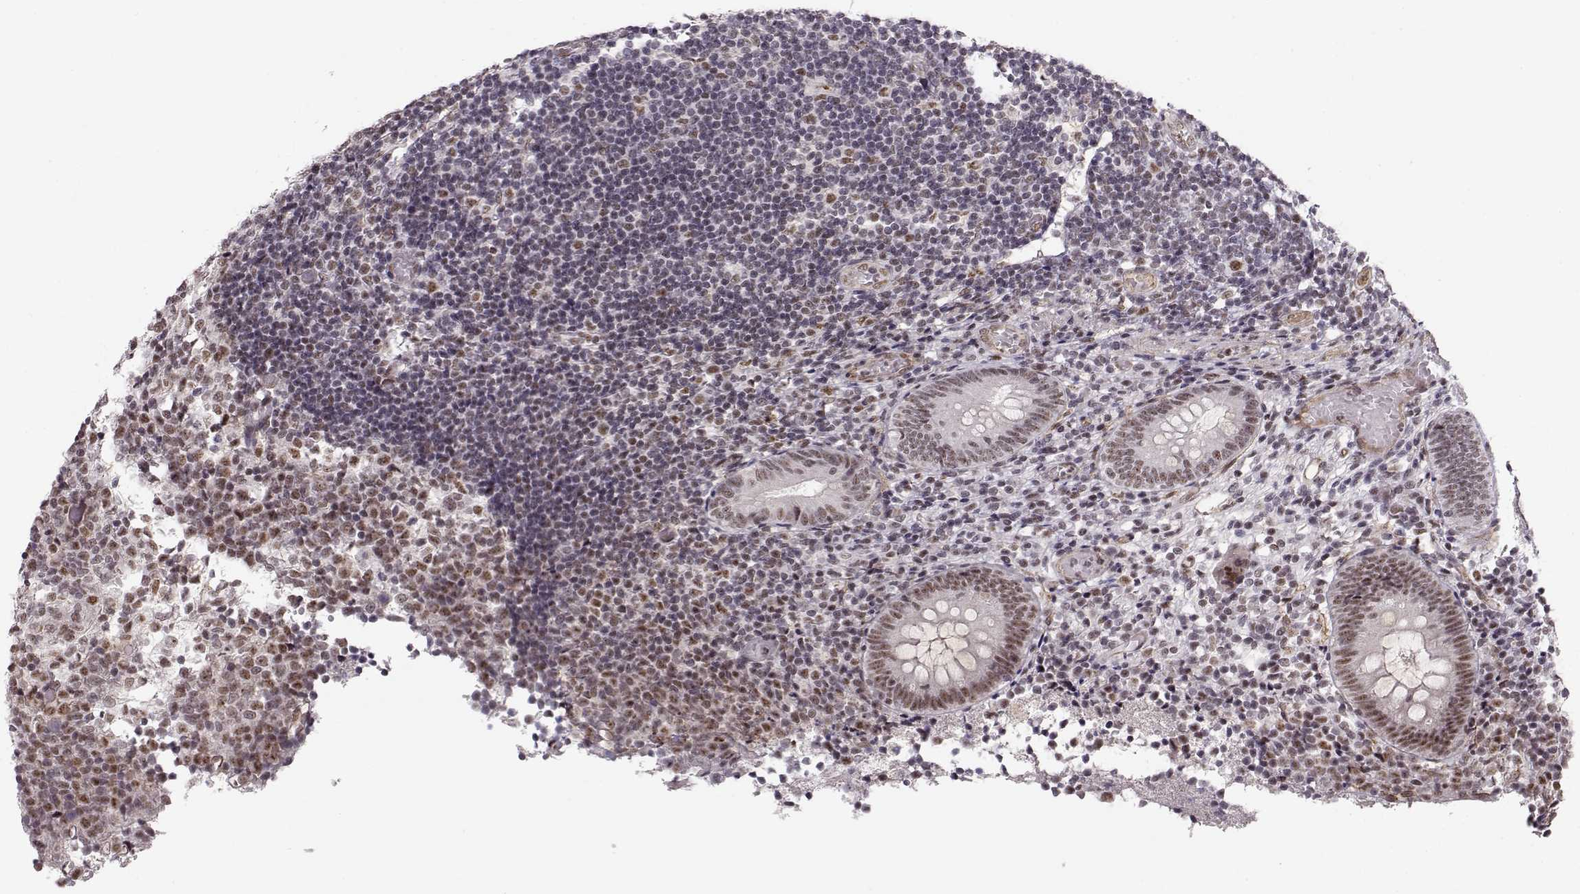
{"staining": {"intensity": "weak", "quantity": ">75%", "location": "nuclear"}, "tissue": "appendix", "cell_type": "Glandular cells", "image_type": "normal", "snomed": [{"axis": "morphology", "description": "Normal tissue, NOS"}, {"axis": "topography", "description": "Appendix"}], "caption": "Brown immunohistochemical staining in normal appendix demonstrates weak nuclear staining in approximately >75% of glandular cells.", "gene": "CIR1", "patient": {"sex": "female", "age": 32}}